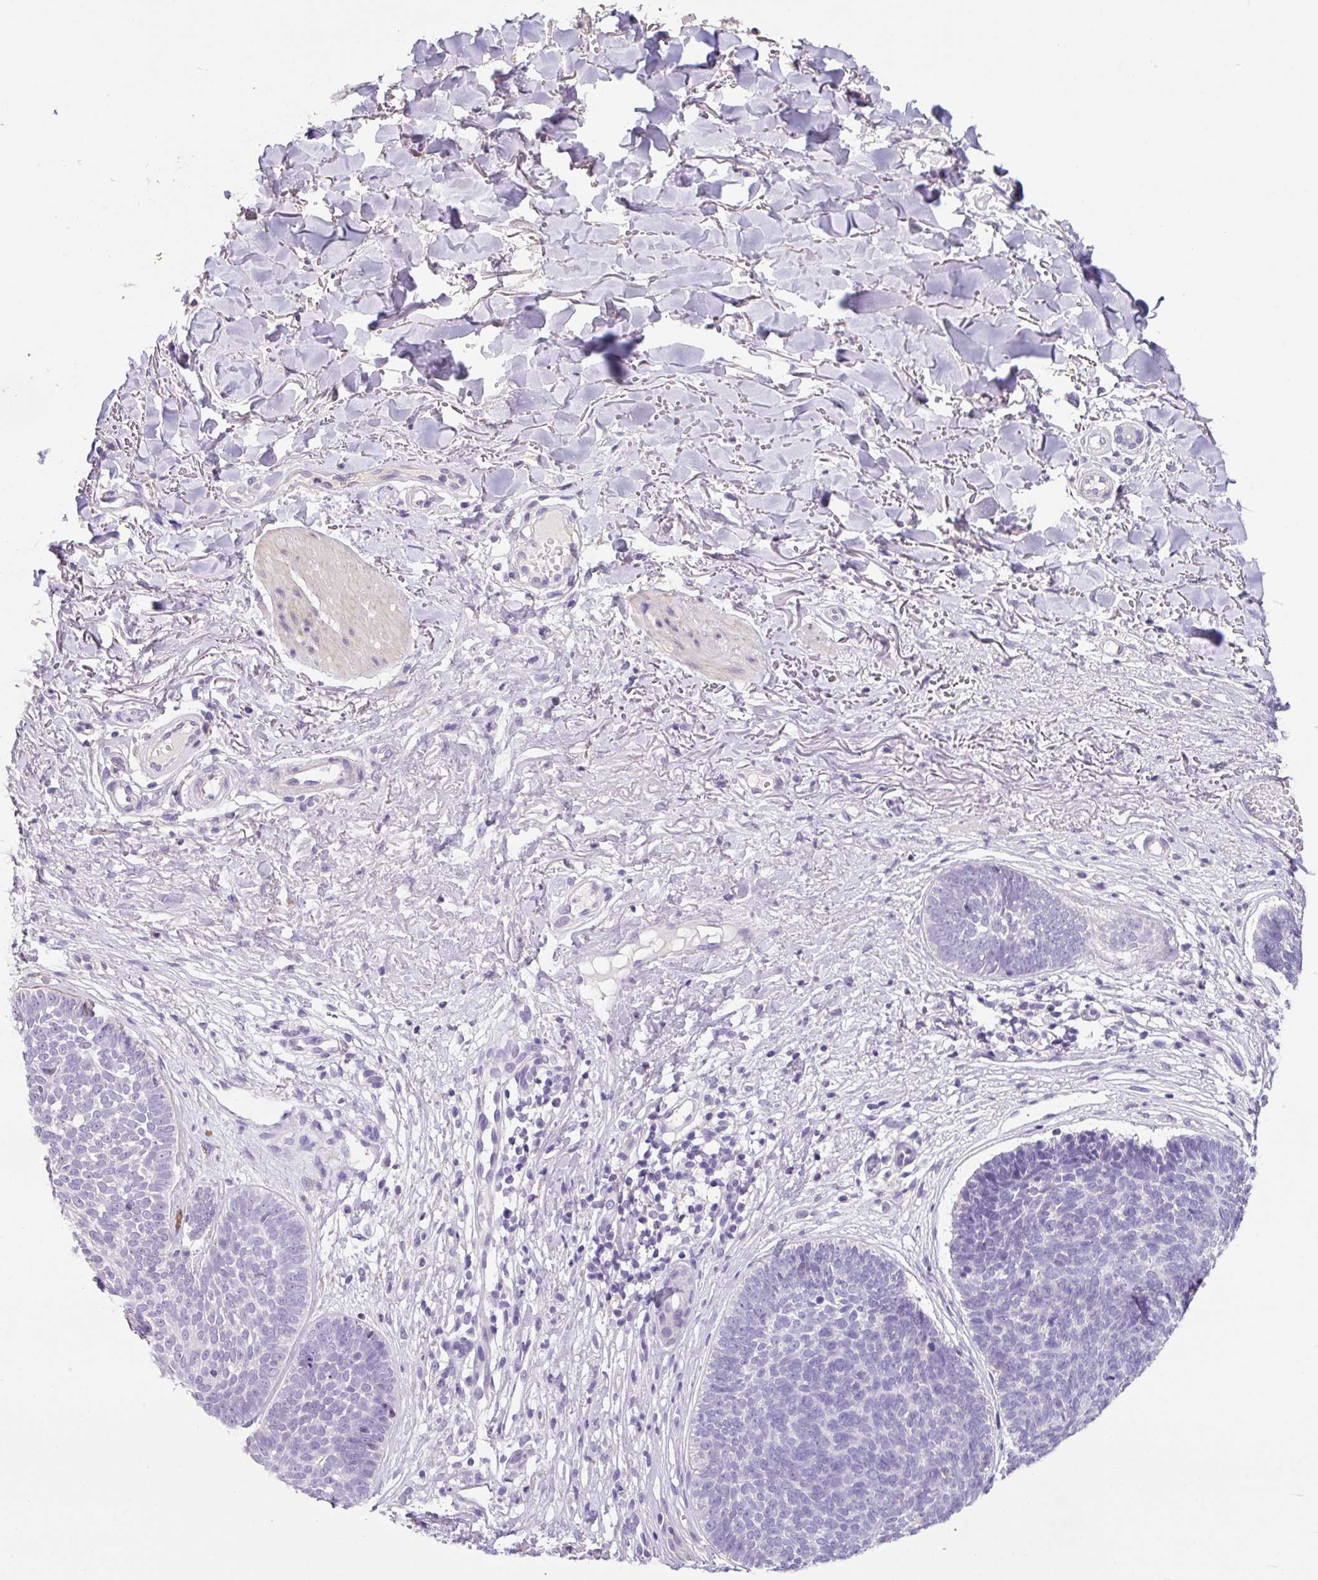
{"staining": {"intensity": "negative", "quantity": "none", "location": "none"}, "tissue": "skin cancer", "cell_type": "Tumor cells", "image_type": "cancer", "snomed": [{"axis": "morphology", "description": "Basal cell carcinoma"}, {"axis": "topography", "description": "Skin"}, {"axis": "topography", "description": "Skin of neck"}, {"axis": "topography", "description": "Skin of shoulder"}, {"axis": "topography", "description": "Skin of back"}], "caption": "Skin basal cell carcinoma was stained to show a protein in brown. There is no significant positivity in tumor cells.", "gene": "ZG16", "patient": {"sex": "male", "age": 80}}